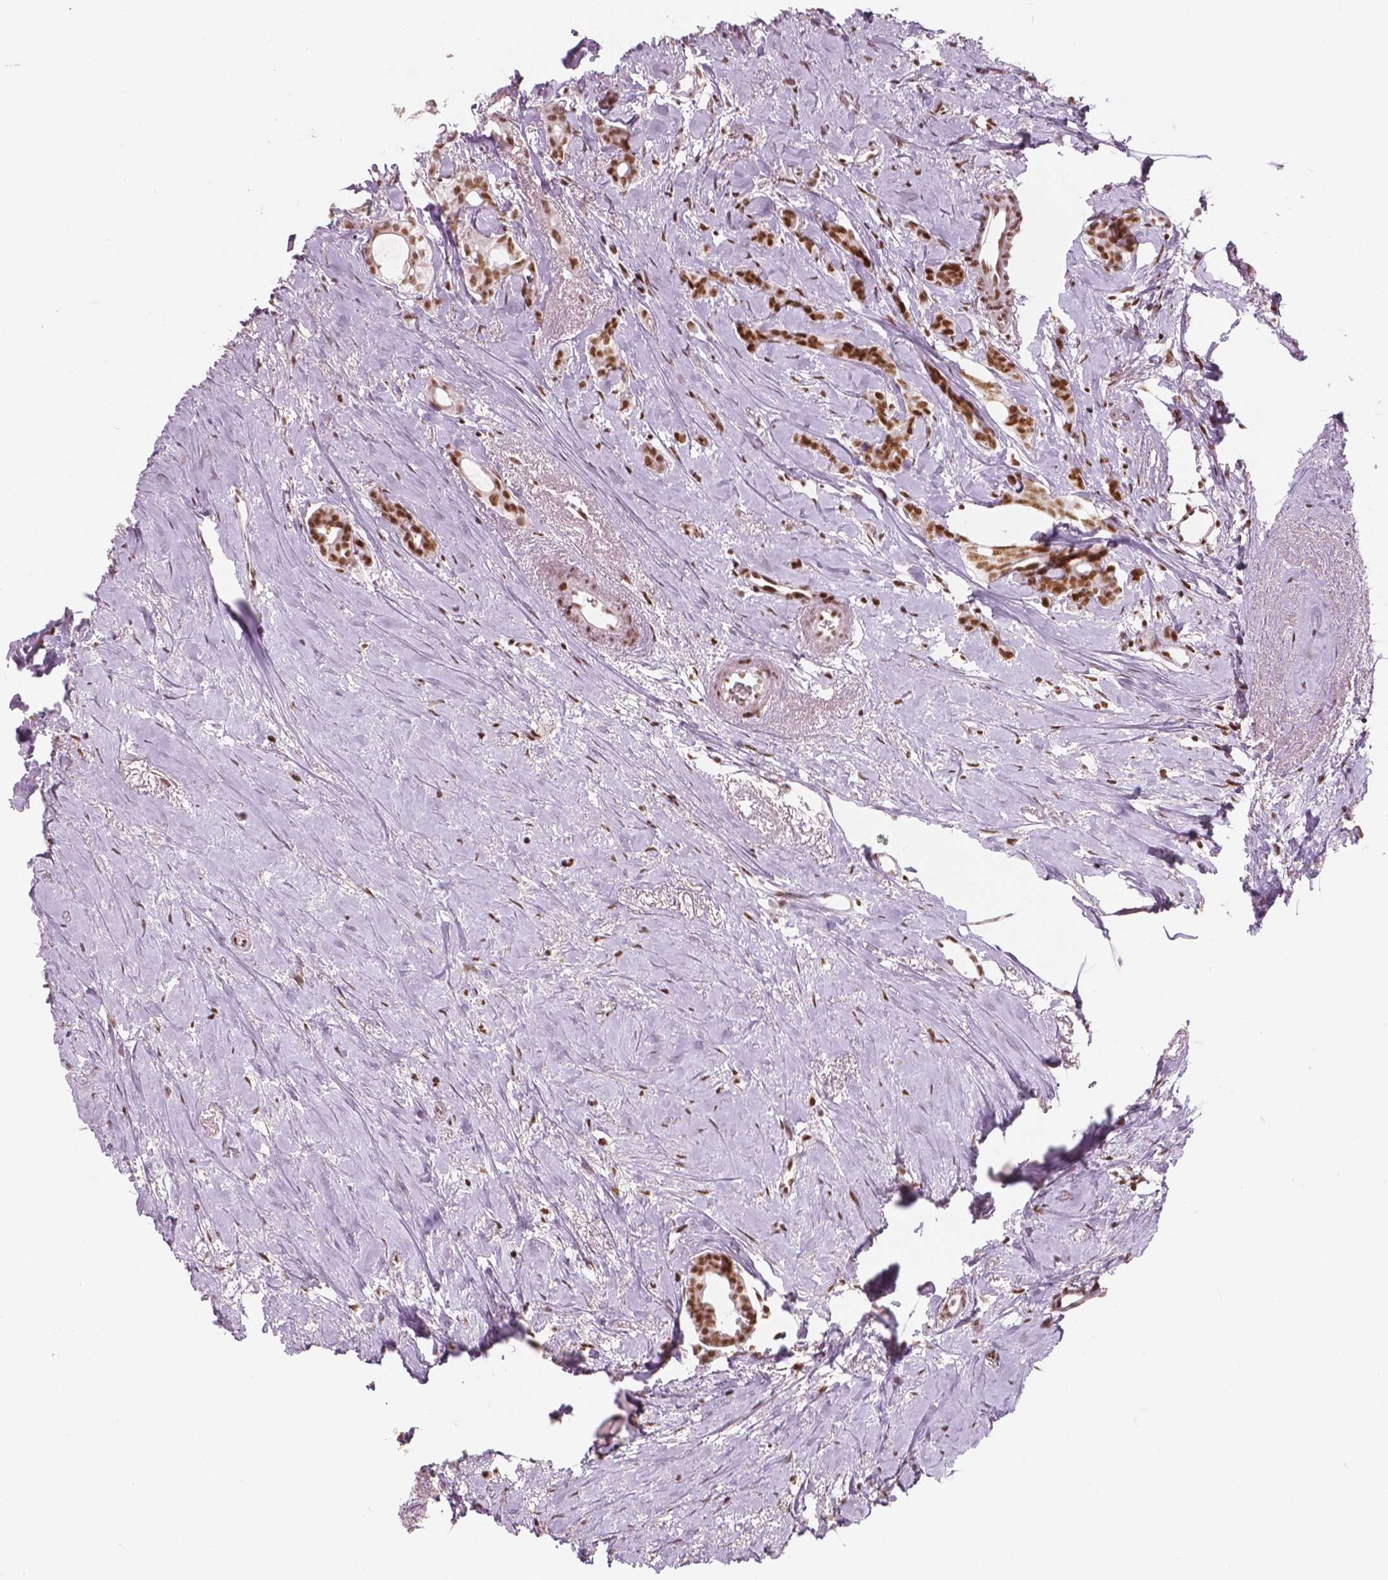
{"staining": {"intensity": "strong", "quantity": ">75%", "location": "nuclear"}, "tissue": "breast cancer", "cell_type": "Tumor cells", "image_type": "cancer", "snomed": [{"axis": "morphology", "description": "Duct carcinoma"}, {"axis": "topography", "description": "Breast"}], "caption": "Tumor cells reveal strong nuclear expression in about >75% of cells in breast cancer (invasive ductal carcinoma). The staining is performed using DAB brown chromogen to label protein expression. The nuclei are counter-stained blue using hematoxylin.", "gene": "BRD4", "patient": {"sex": "female", "age": 40}}